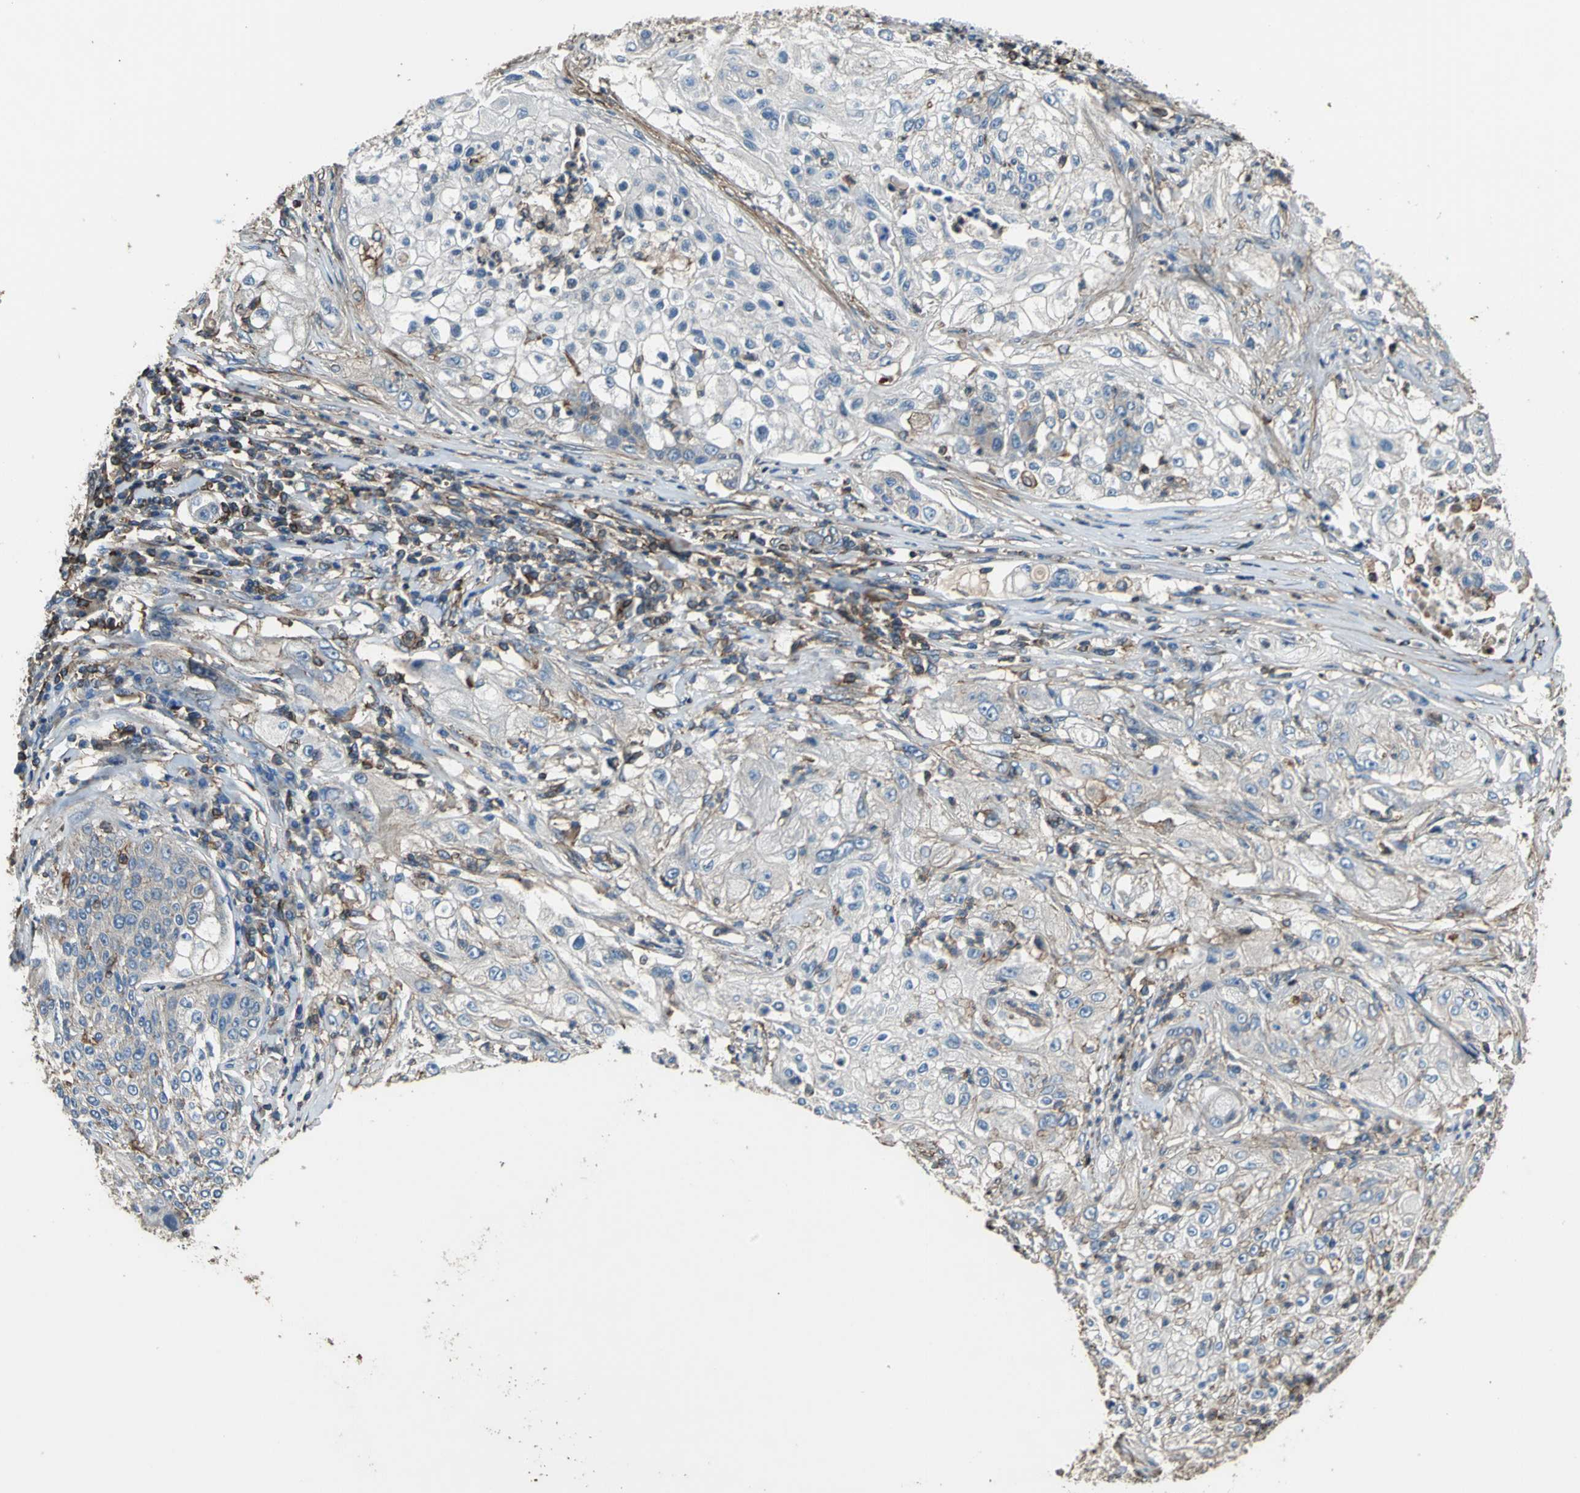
{"staining": {"intensity": "weak", "quantity": "25%-75%", "location": "cytoplasmic/membranous"}, "tissue": "lung cancer", "cell_type": "Tumor cells", "image_type": "cancer", "snomed": [{"axis": "morphology", "description": "Inflammation, NOS"}, {"axis": "morphology", "description": "Squamous cell carcinoma, NOS"}, {"axis": "topography", "description": "Lymph node"}, {"axis": "topography", "description": "Soft tissue"}, {"axis": "topography", "description": "Lung"}], "caption": "Human lung squamous cell carcinoma stained with a protein marker exhibits weak staining in tumor cells.", "gene": "PARVA", "patient": {"sex": "male", "age": 66}}